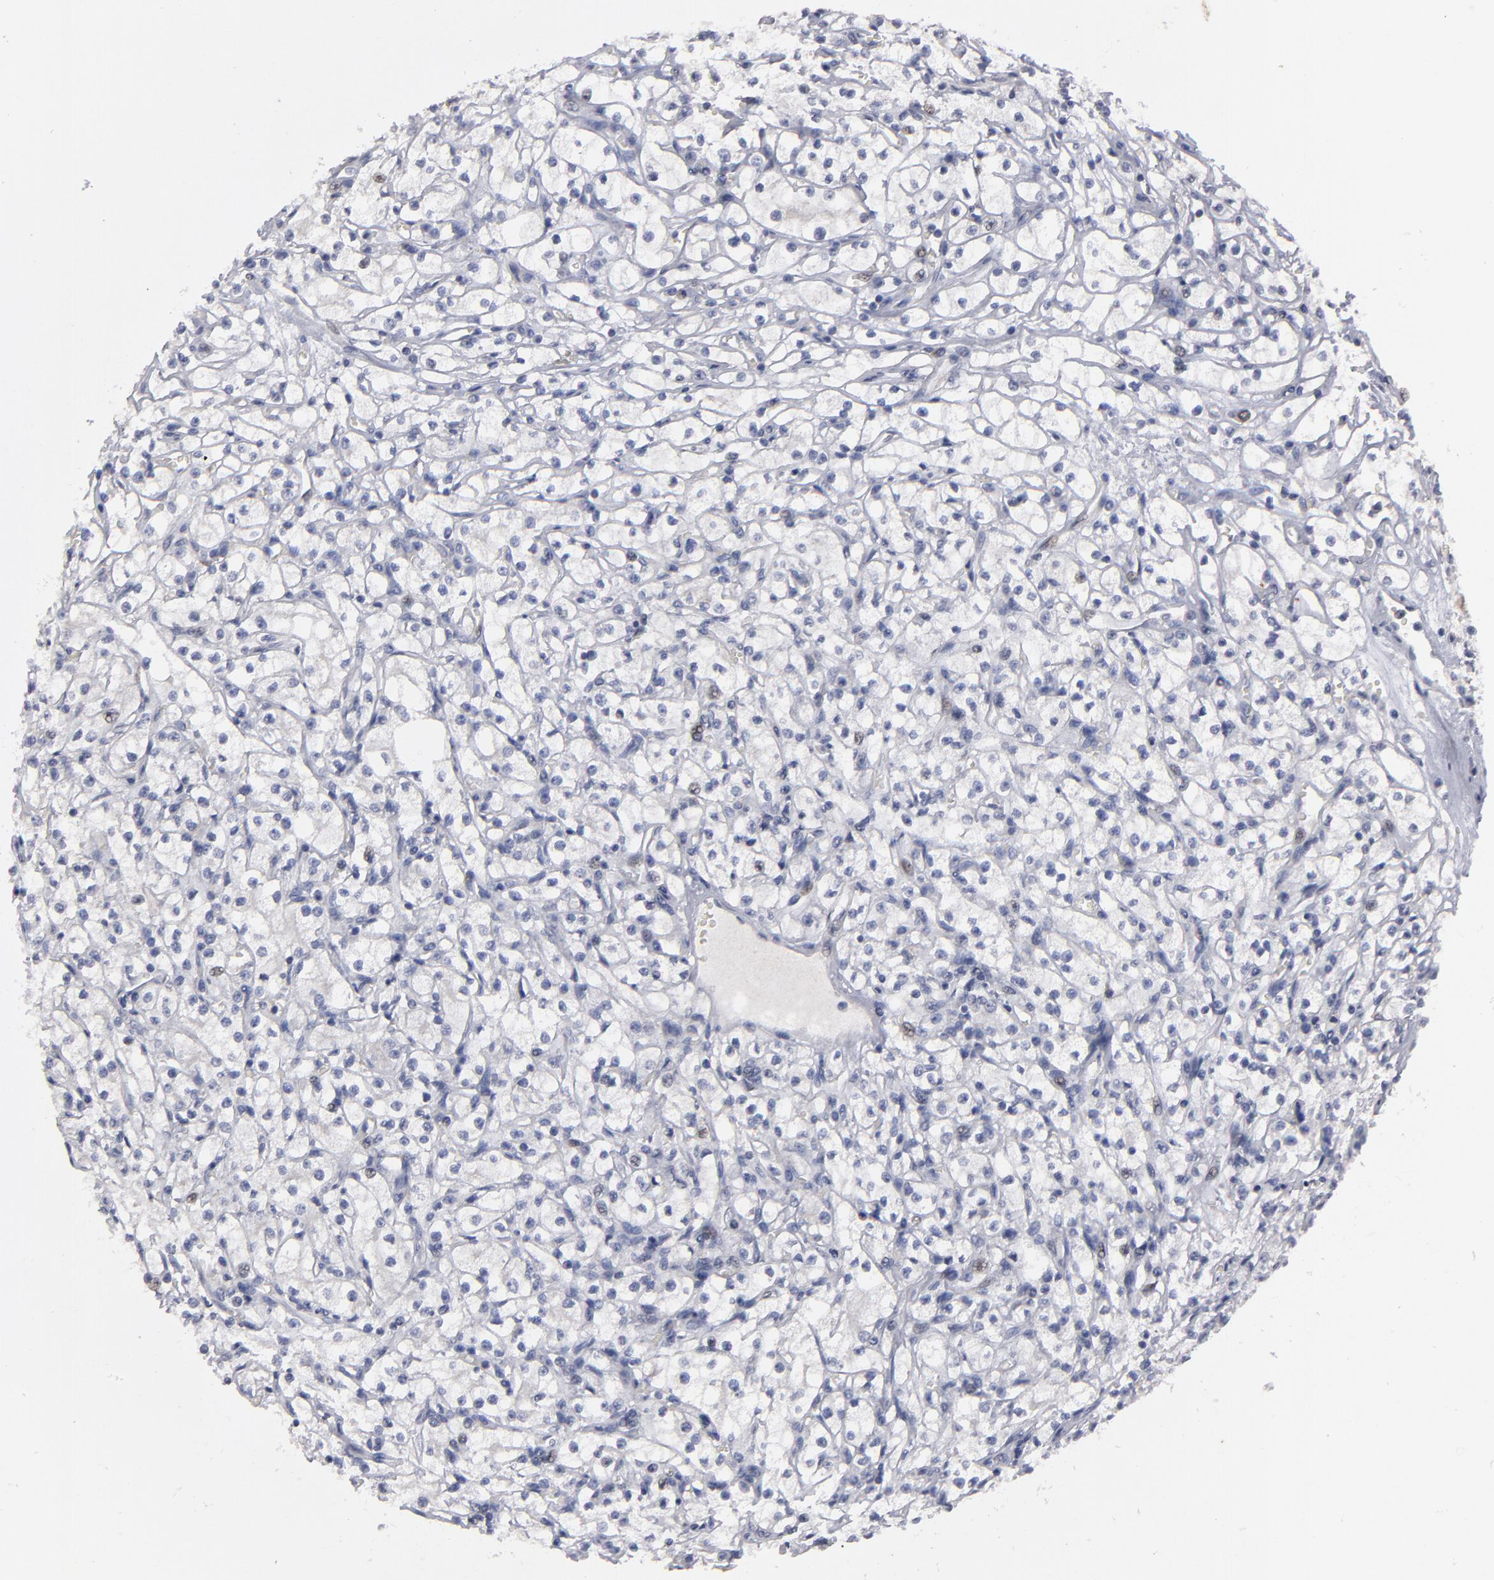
{"staining": {"intensity": "negative", "quantity": "none", "location": "none"}, "tissue": "renal cancer", "cell_type": "Tumor cells", "image_type": "cancer", "snomed": [{"axis": "morphology", "description": "Adenocarcinoma, NOS"}, {"axis": "topography", "description": "Kidney"}], "caption": "Immunohistochemistry (IHC) image of neoplastic tissue: renal cancer stained with DAB shows no significant protein positivity in tumor cells. (Stains: DAB (3,3'-diaminobenzidine) IHC with hematoxylin counter stain, Microscopy: brightfield microscopy at high magnification).", "gene": "CEP97", "patient": {"sex": "male", "age": 61}}